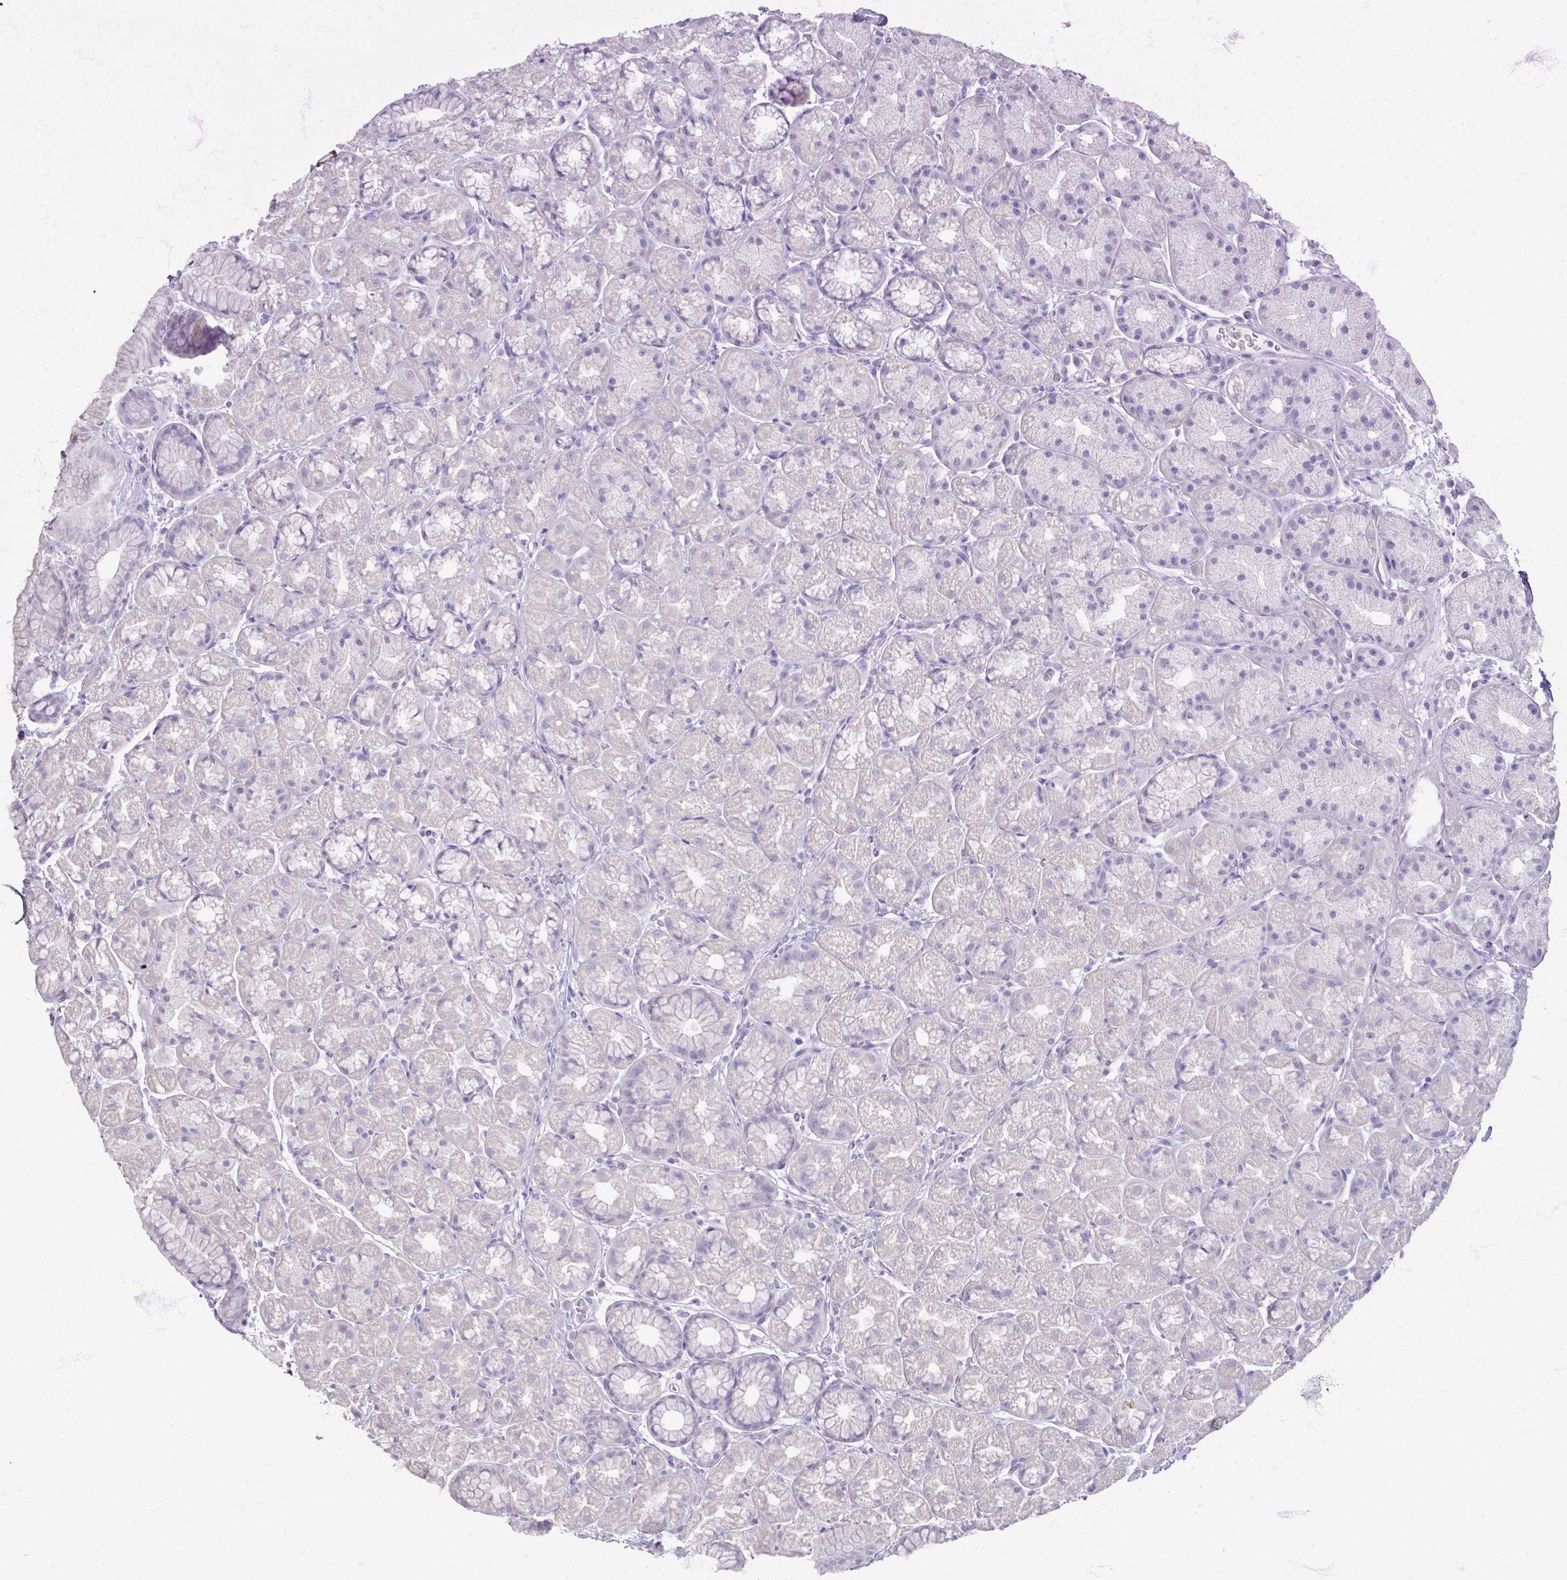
{"staining": {"intensity": "negative", "quantity": "none", "location": "none"}, "tissue": "stomach", "cell_type": "Glandular cells", "image_type": "normal", "snomed": [{"axis": "morphology", "description": "Normal tissue, NOS"}, {"axis": "topography", "description": "Stomach, lower"}], "caption": "This is a image of IHC staining of benign stomach, which shows no expression in glandular cells. (DAB IHC with hematoxylin counter stain).", "gene": "TG", "patient": {"sex": "male", "age": 67}}